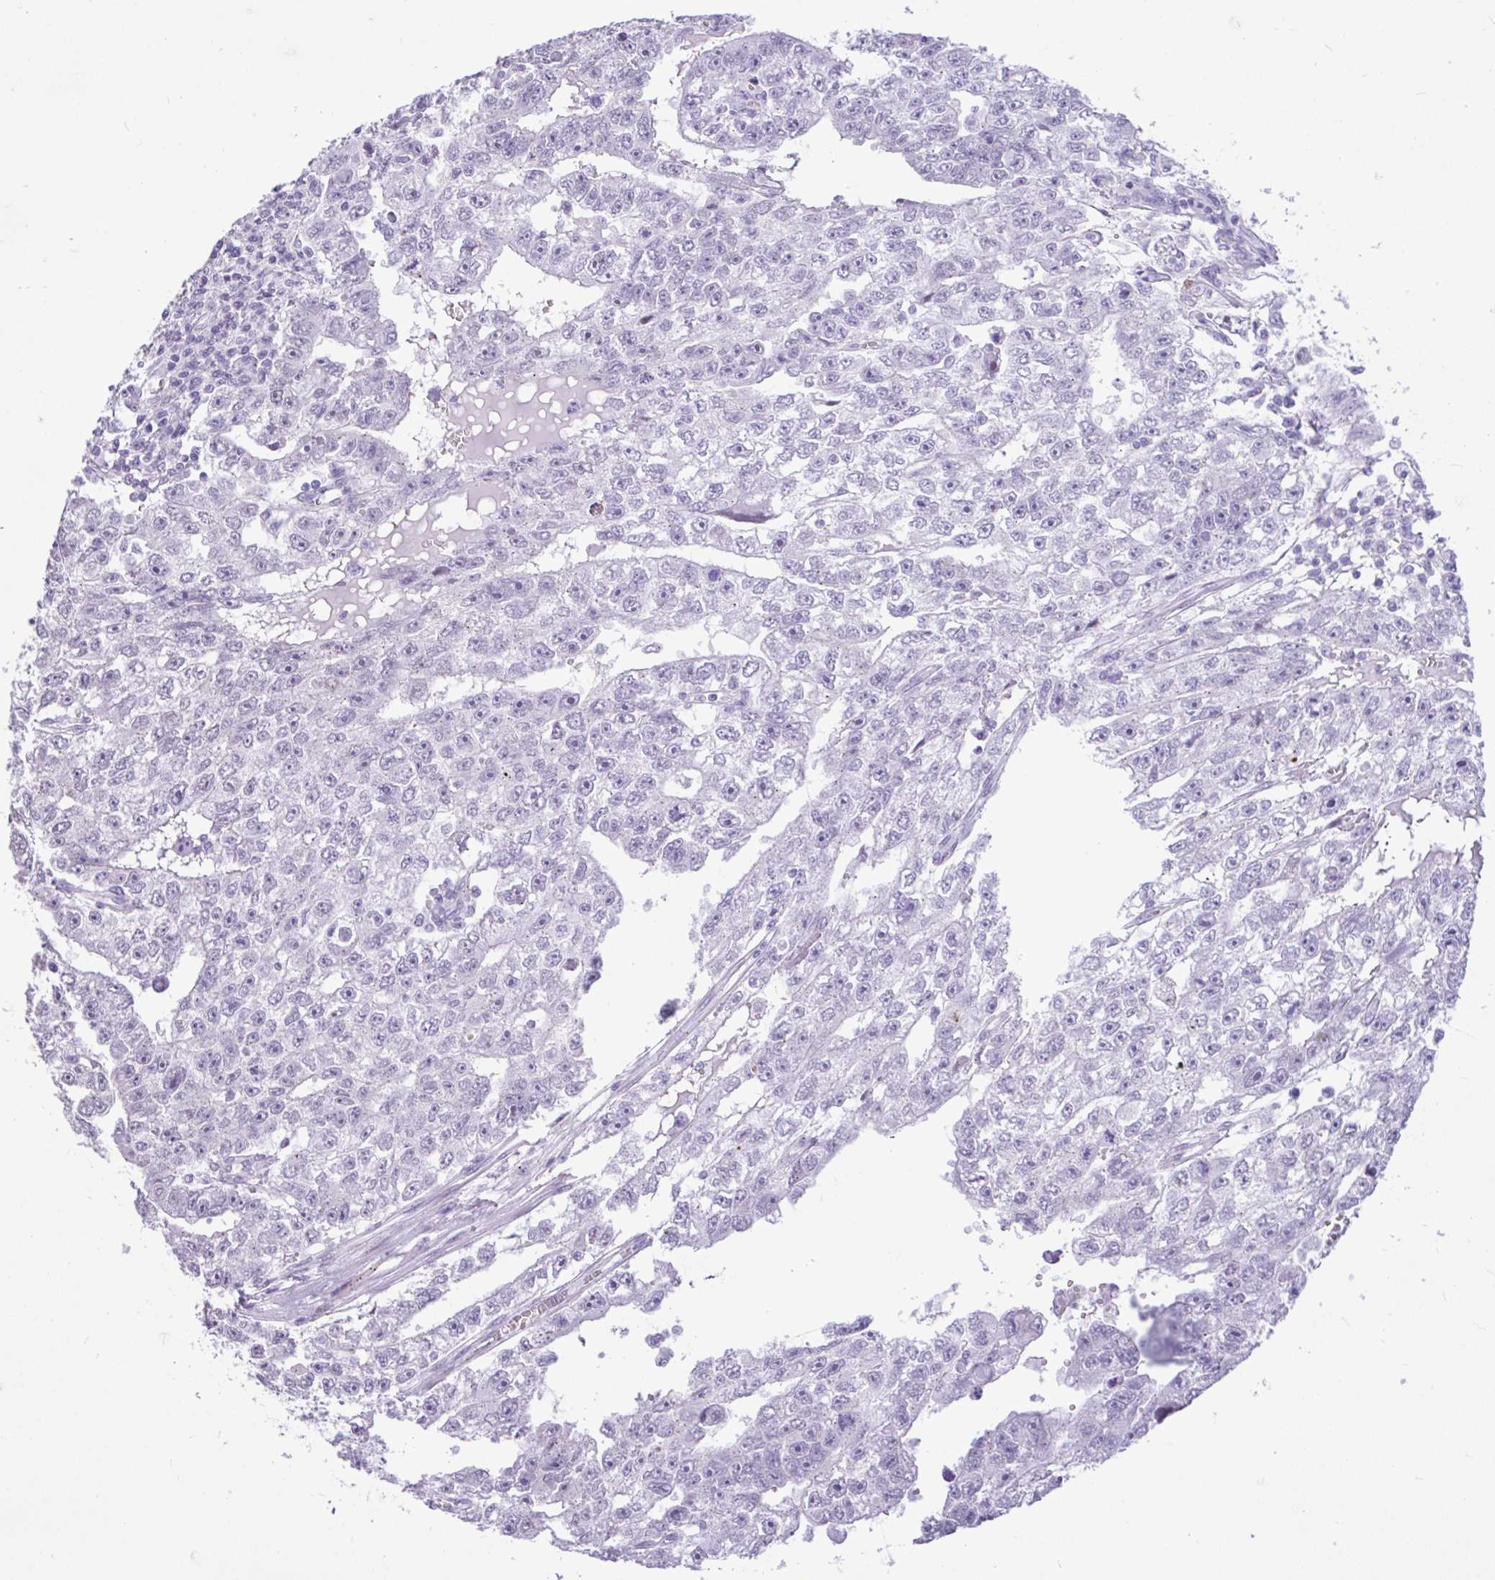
{"staining": {"intensity": "negative", "quantity": "none", "location": "none"}, "tissue": "testis cancer", "cell_type": "Tumor cells", "image_type": "cancer", "snomed": [{"axis": "morphology", "description": "Carcinoma, Embryonal, NOS"}, {"axis": "topography", "description": "Testis"}], "caption": "Tumor cells show no significant staining in embryonal carcinoma (testis).", "gene": "REEP1", "patient": {"sex": "male", "age": 20}}